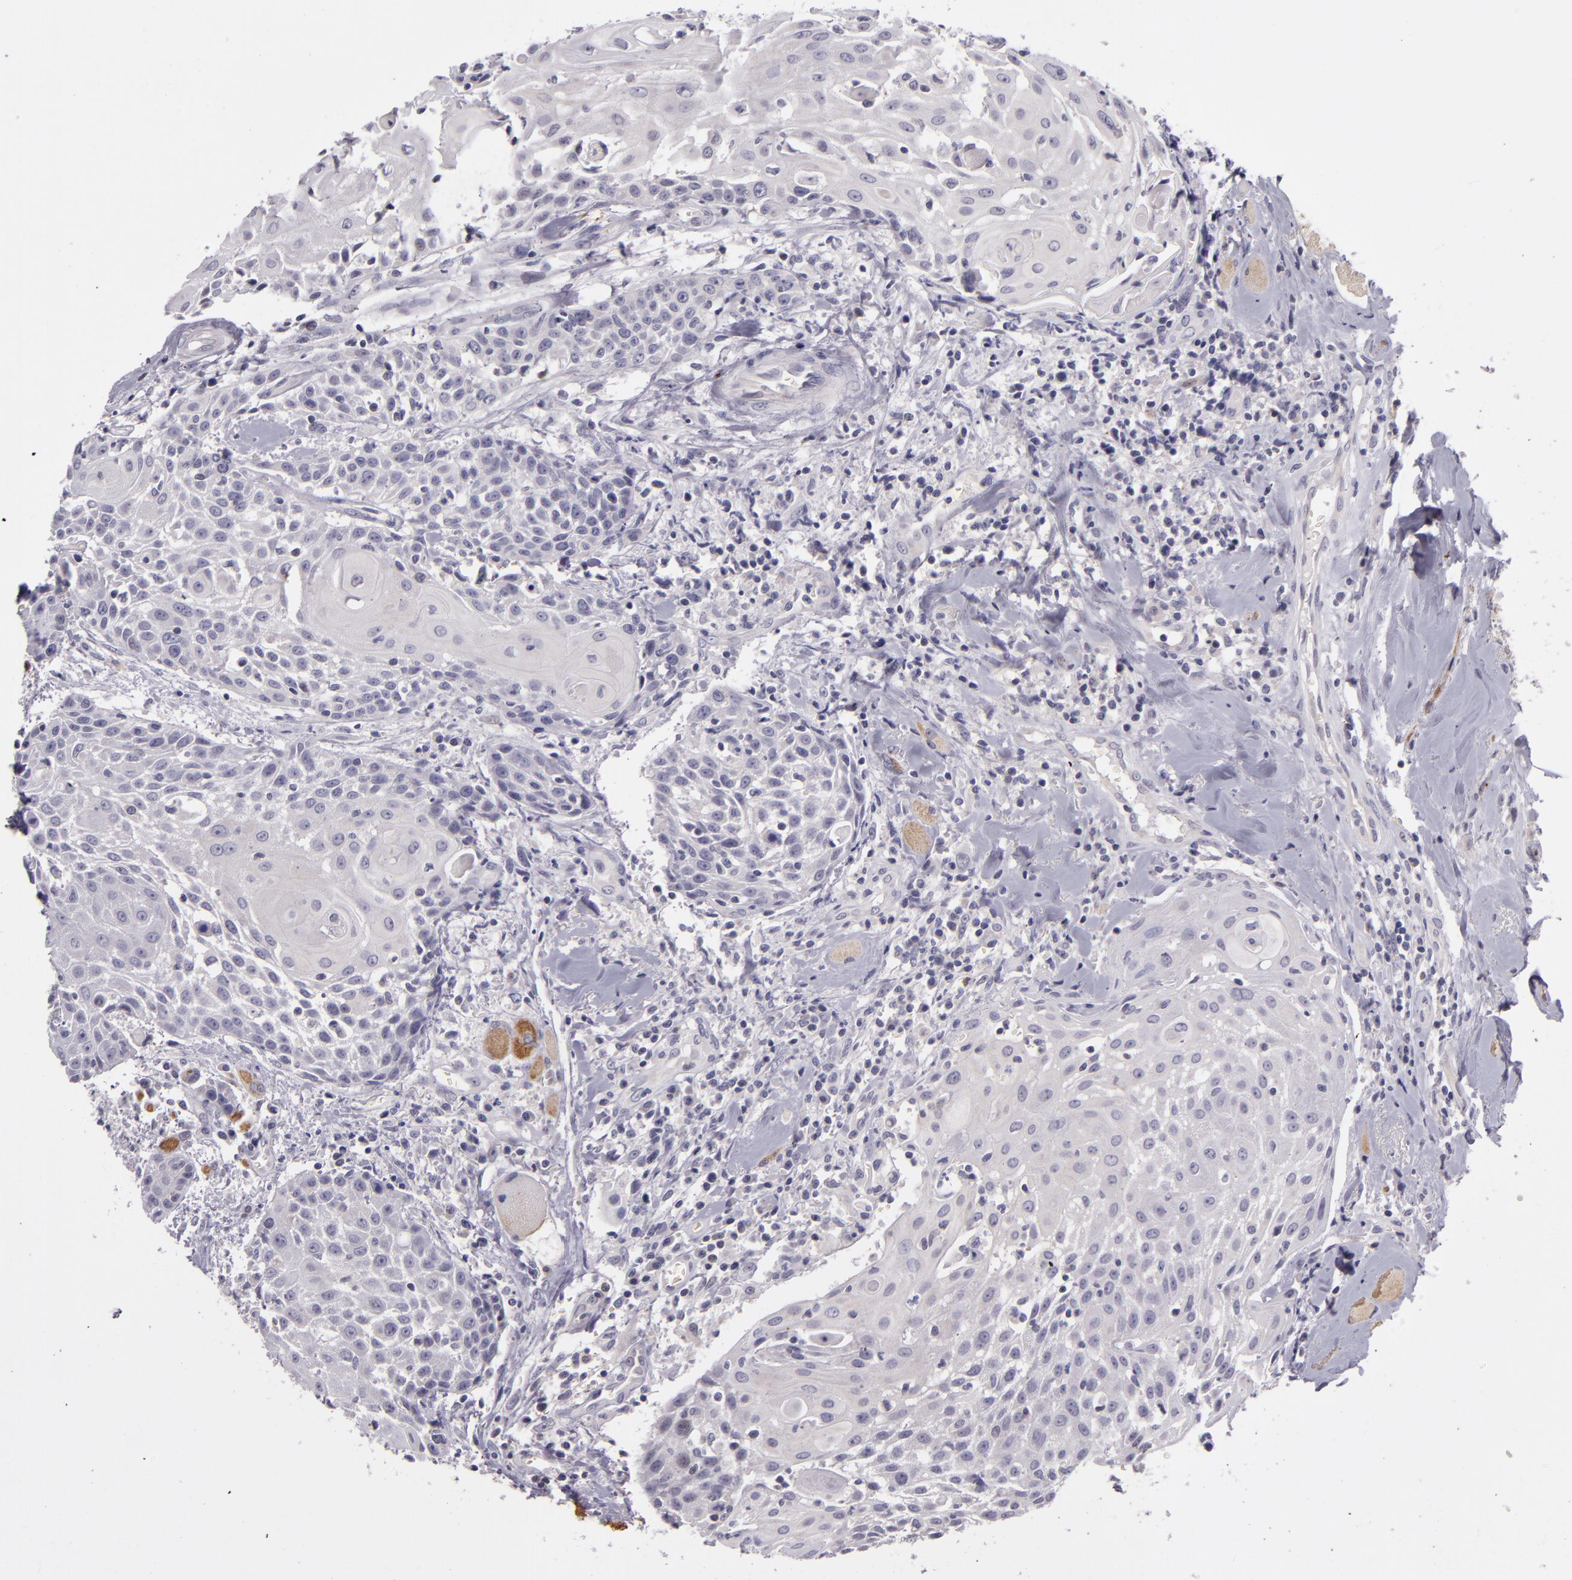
{"staining": {"intensity": "negative", "quantity": "none", "location": "none"}, "tissue": "head and neck cancer", "cell_type": "Tumor cells", "image_type": "cancer", "snomed": [{"axis": "morphology", "description": "Squamous cell carcinoma, NOS"}, {"axis": "topography", "description": "Oral tissue"}, {"axis": "topography", "description": "Head-Neck"}], "caption": "This is an immunohistochemistry image of head and neck cancer (squamous cell carcinoma). There is no expression in tumor cells.", "gene": "SNCB", "patient": {"sex": "female", "age": 82}}